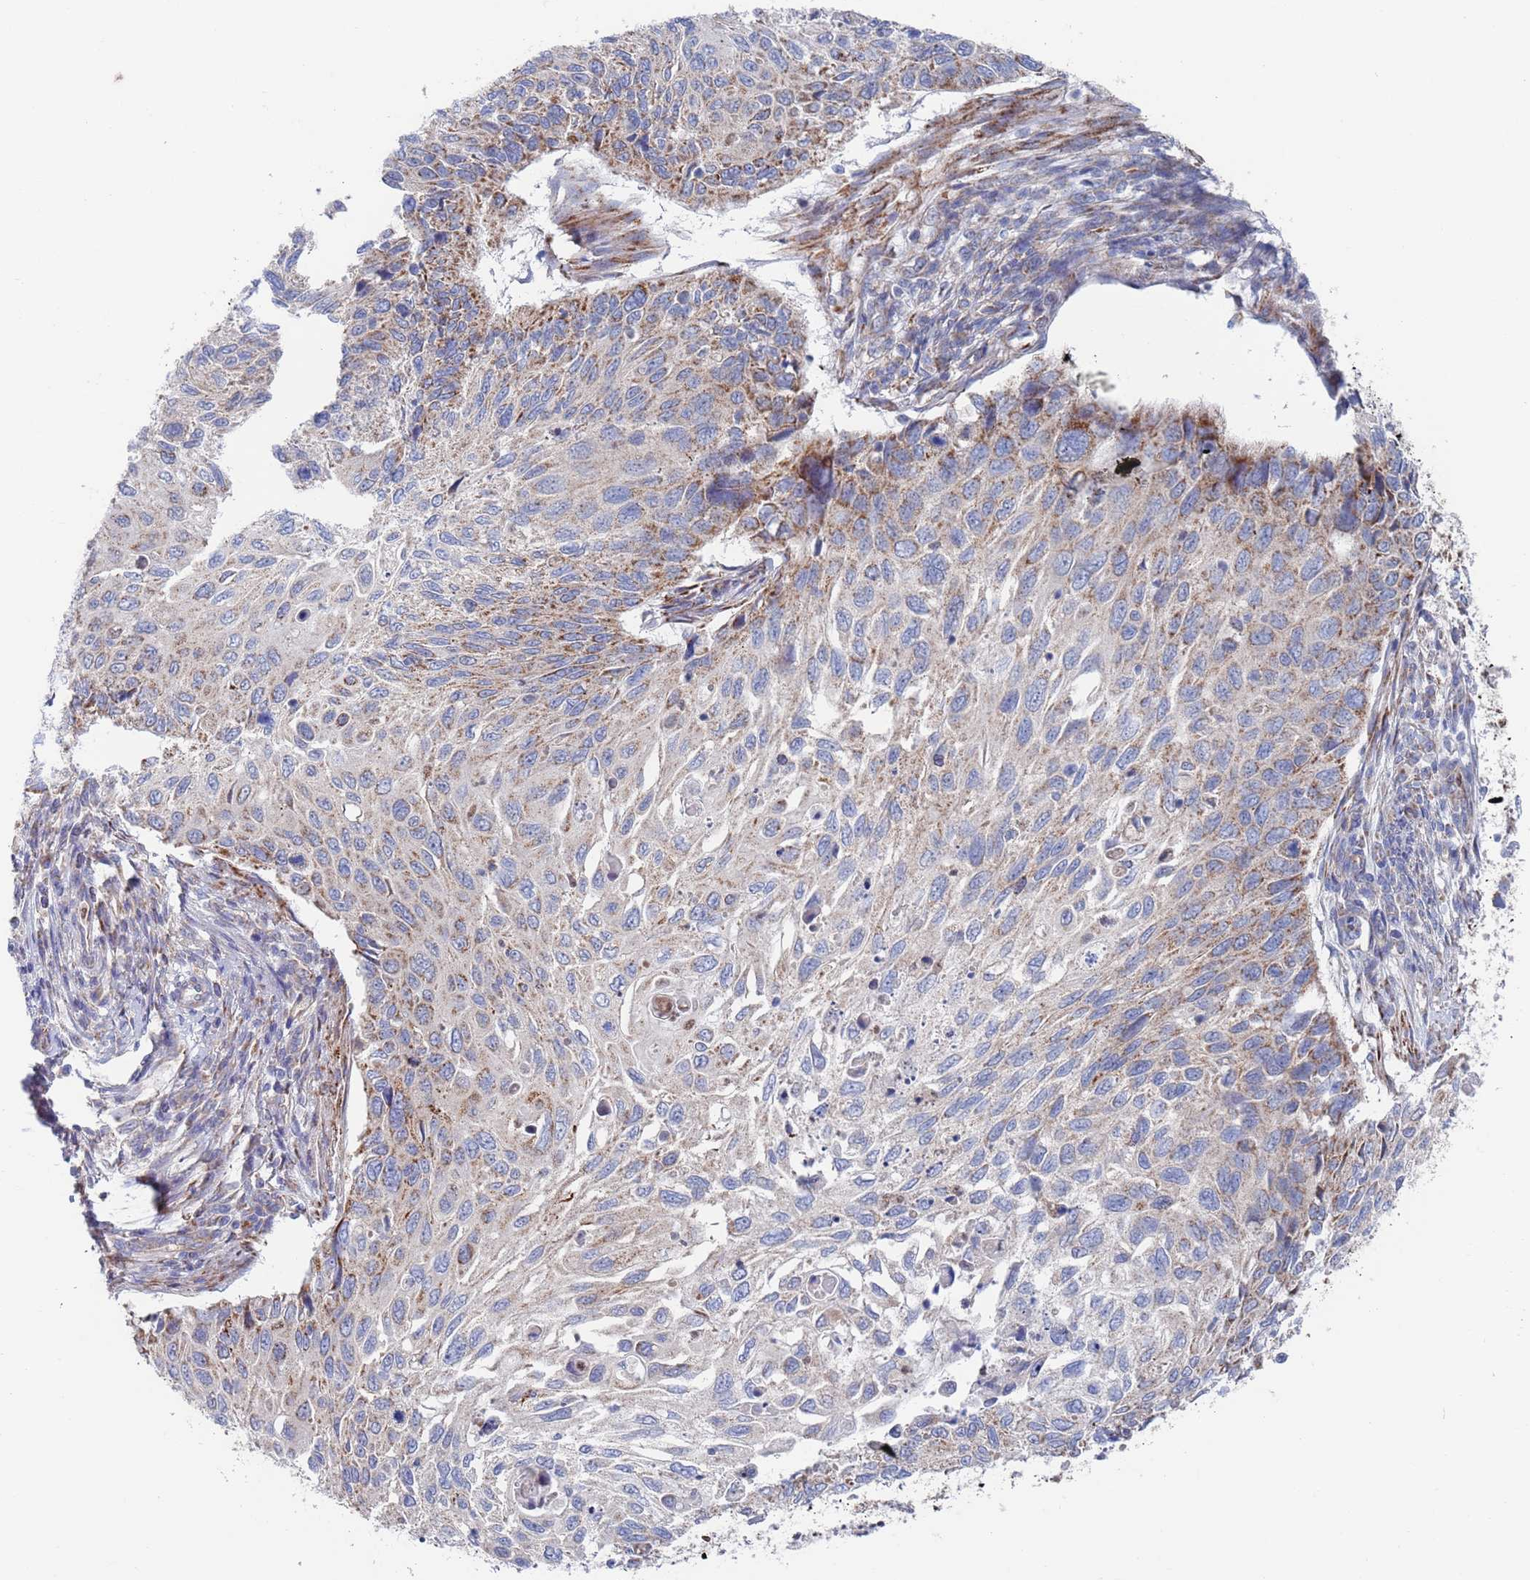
{"staining": {"intensity": "moderate", "quantity": "25%-75%", "location": "cytoplasmic/membranous"}, "tissue": "cervical cancer", "cell_type": "Tumor cells", "image_type": "cancer", "snomed": [{"axis": "morphology", "description": "Squamous cell carcinoma, NOS"}, {"axis": "topography", "description": "Cervix"}], "caption": "DAB (3,3'-diaminobenzidine) immunohistochemical staining of human squamous cell carcinoma (cervical) reveals moderate cytoplasmic/membranous protein staining in about 25%-75% of tumor cells.", "gene": "CHCHD6", "patient": {"sex": "female", "age": 70}}